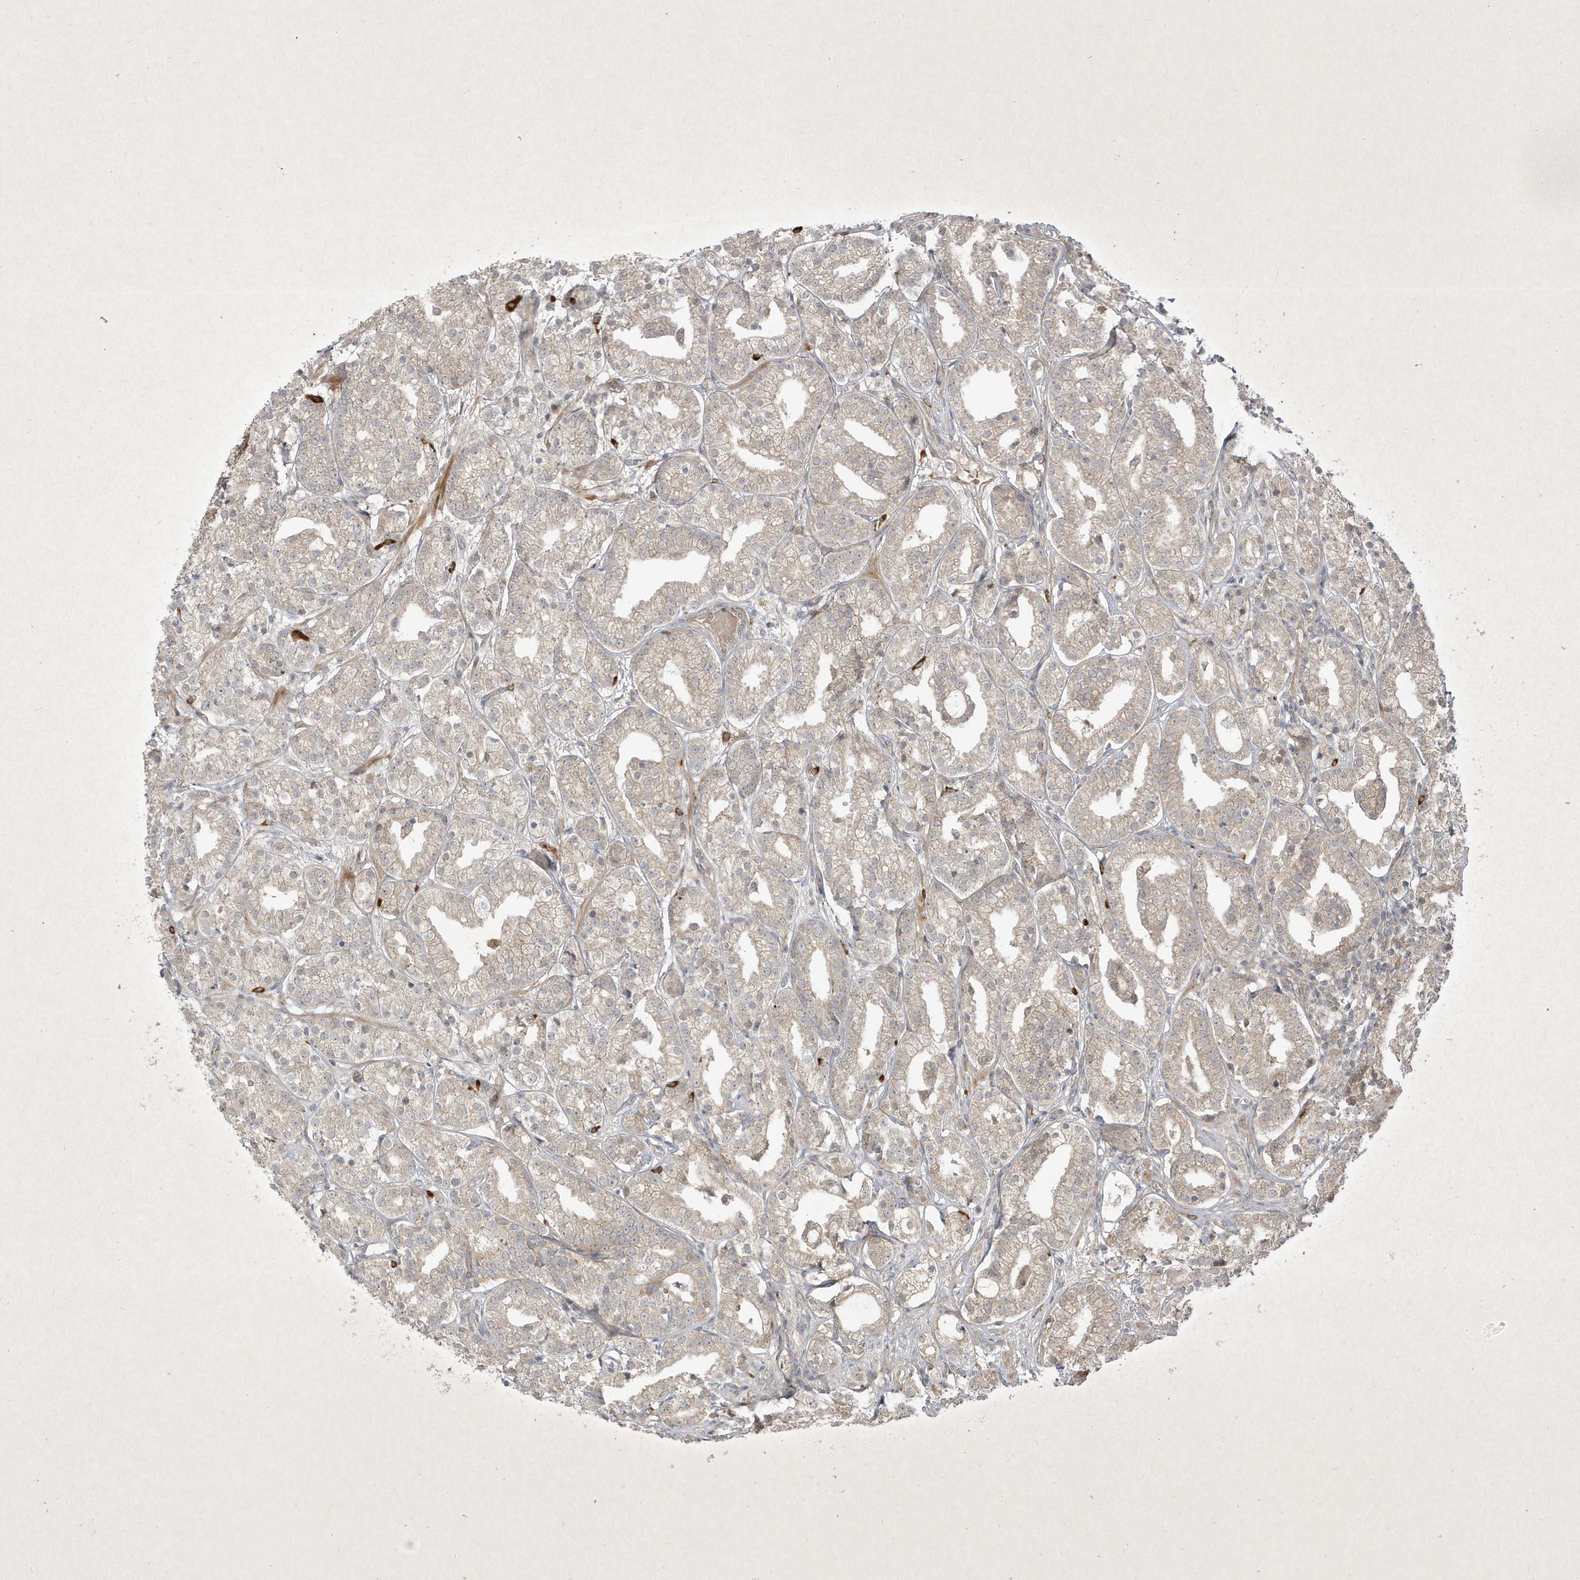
{"staining": {"intensity": "weak", "quantity": "25%-75%", "location": "cytoplasmic/membranous"}, "tissue": "prostate cancer", "cell_type": "Tumor cells", "image_type": "cancer", "snomed": [{"axis": "morphology", "description": "Adenocarcinoma, High grade"}, {"axis": "topography", "description": "Prostate"}], "caption": "The micrograph exhibits immunohistochemical staining of prostate cancer (adenocarcinoma (high-grade)). There is weak cytoplasmic/membranous staining is appreciated in about 25%-75% of tumor cells. (DAB (3,3'-diaminobenzidine) = brown stain, brightfield microscopy at high magnification).", "gene": "FAM83C", "patient": {"sex": "male", "age": 69}}